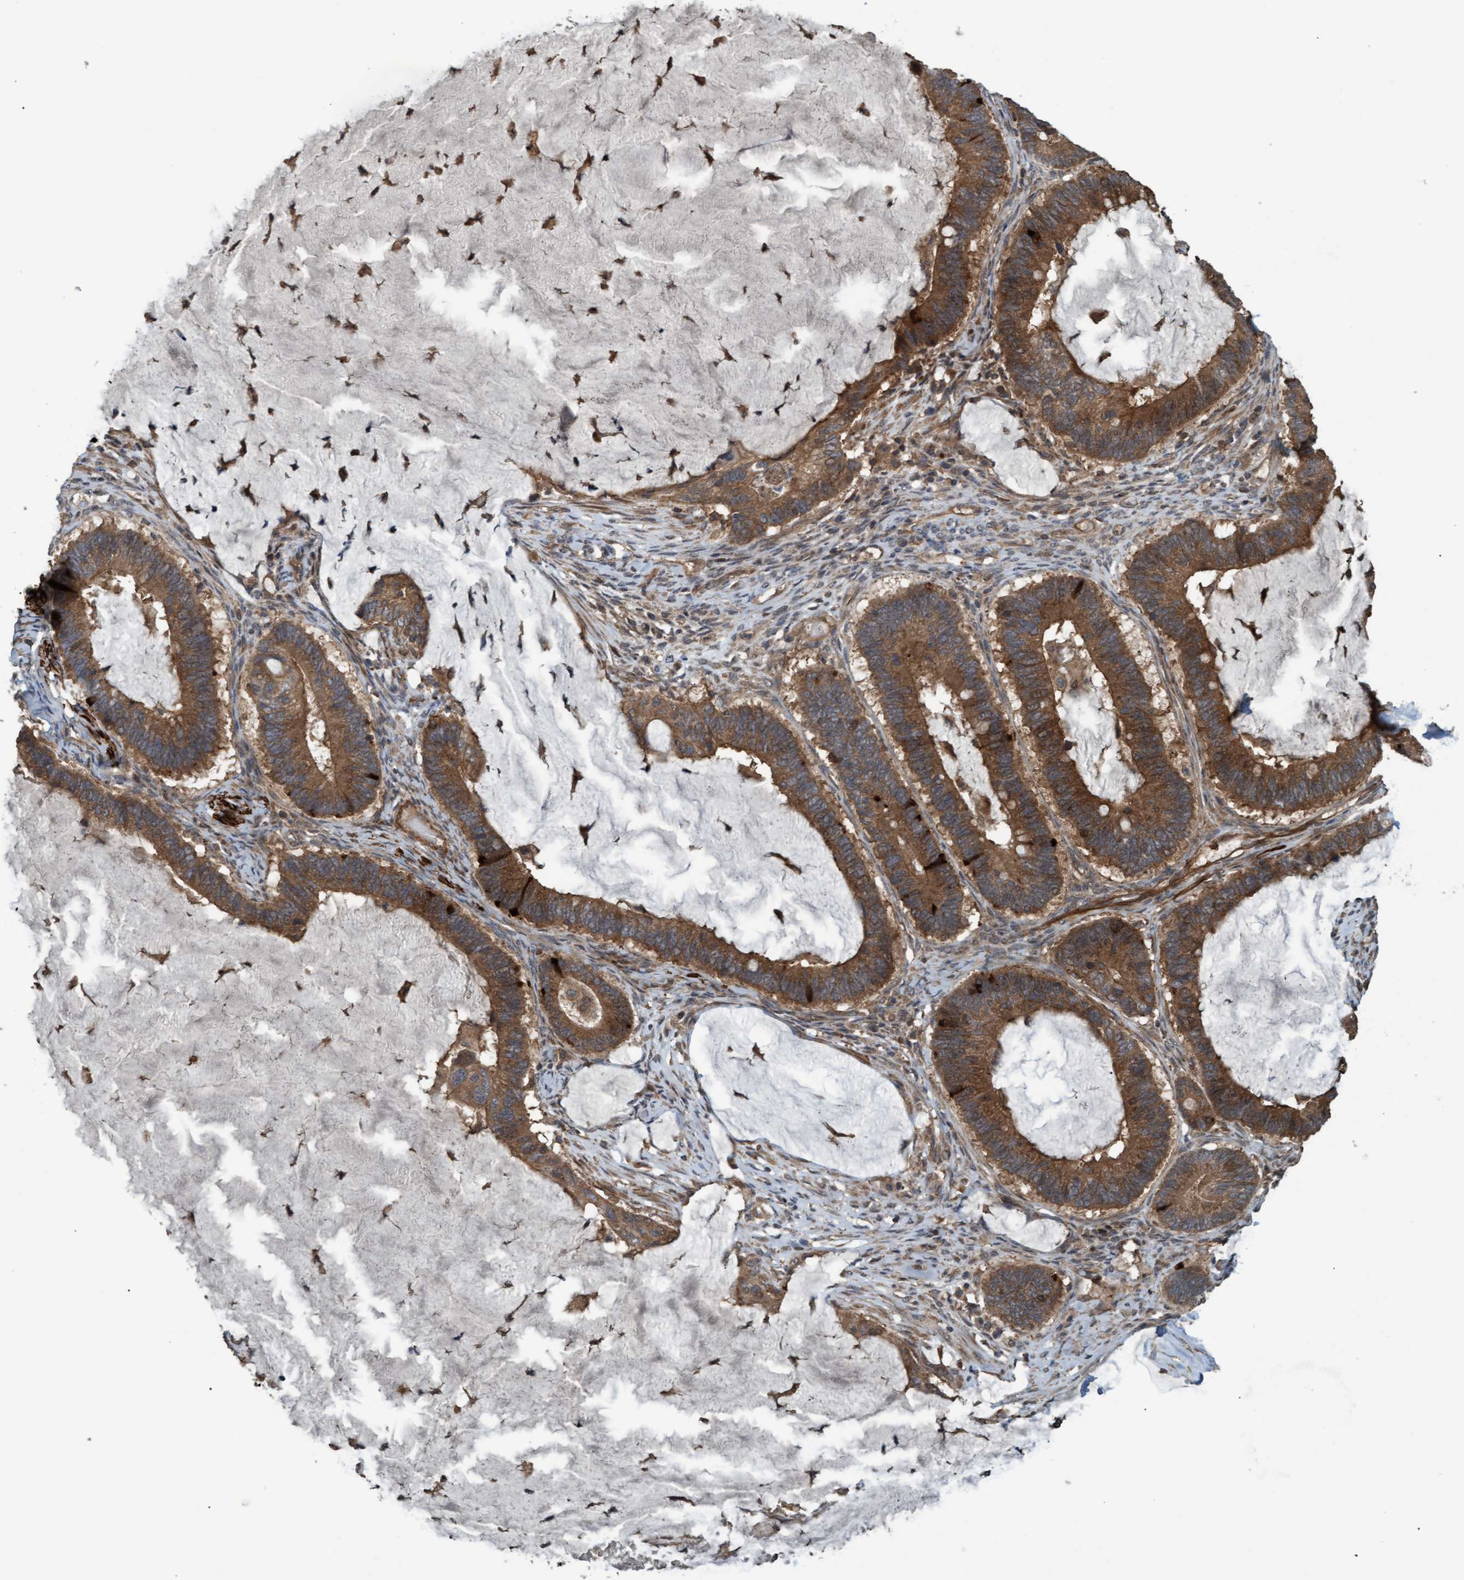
{"staining": {"intensity": "moderate", "quantity": "25%-75%", "location": "cytoplasmic/membranous"}, "tissue": "ovarian cancer", "cell_type": "Tumor cells", "image_type": "cancer", "snomed": [{"axis": "morphology", "description": "Cystadenocarcinoma, mucinous, NOS"}, {"axis": "topography", "description": "Ovary"}], "caption": "The histopathology image shows staining of ovarian mucinous cystadenocarcinoma, revealing moderate cytoplasmic/membranous protein staining (brown color) within tumor cells. (IHC, brightfield microscopy, high magnification).", "gene": "GGT6", "patient": {"sex": "female", "age": 61}}